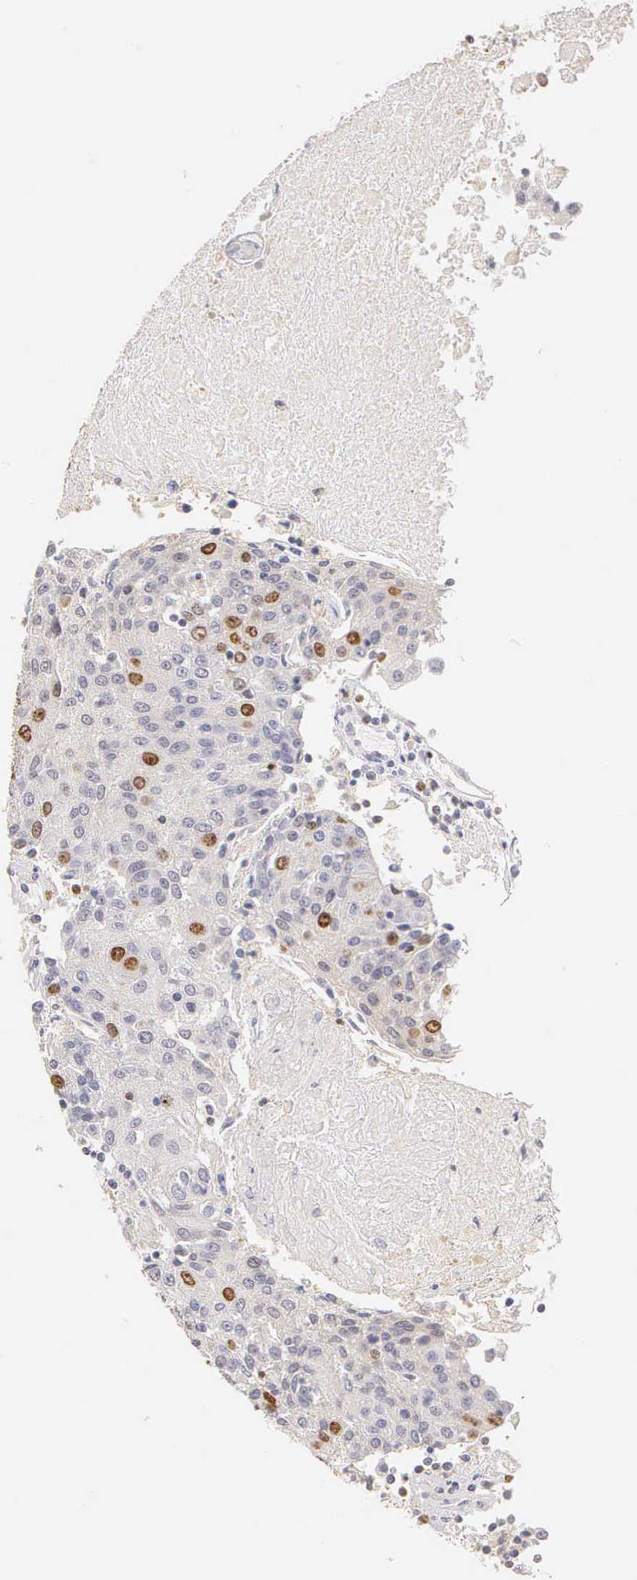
{"staining": {"intensity": "strong", "quantity": "25%-75%", "location": "nuclear"}, "tissue": "urothelial cancer", "cell_type": "Tumor cells", "image_type": "cancer", "snomed": [{"axis": "morphology", "description": "Urothelial carcinoma, High grade"}, {"axis": "topography", "description": "Urinary bladder"}], "caption": "An image of human urothelial cancer stained for a protein shows strong nuclear brown staining in tumor cells.", "gene": "MKI67", "patient": {"sex": "female", "age": 85}}